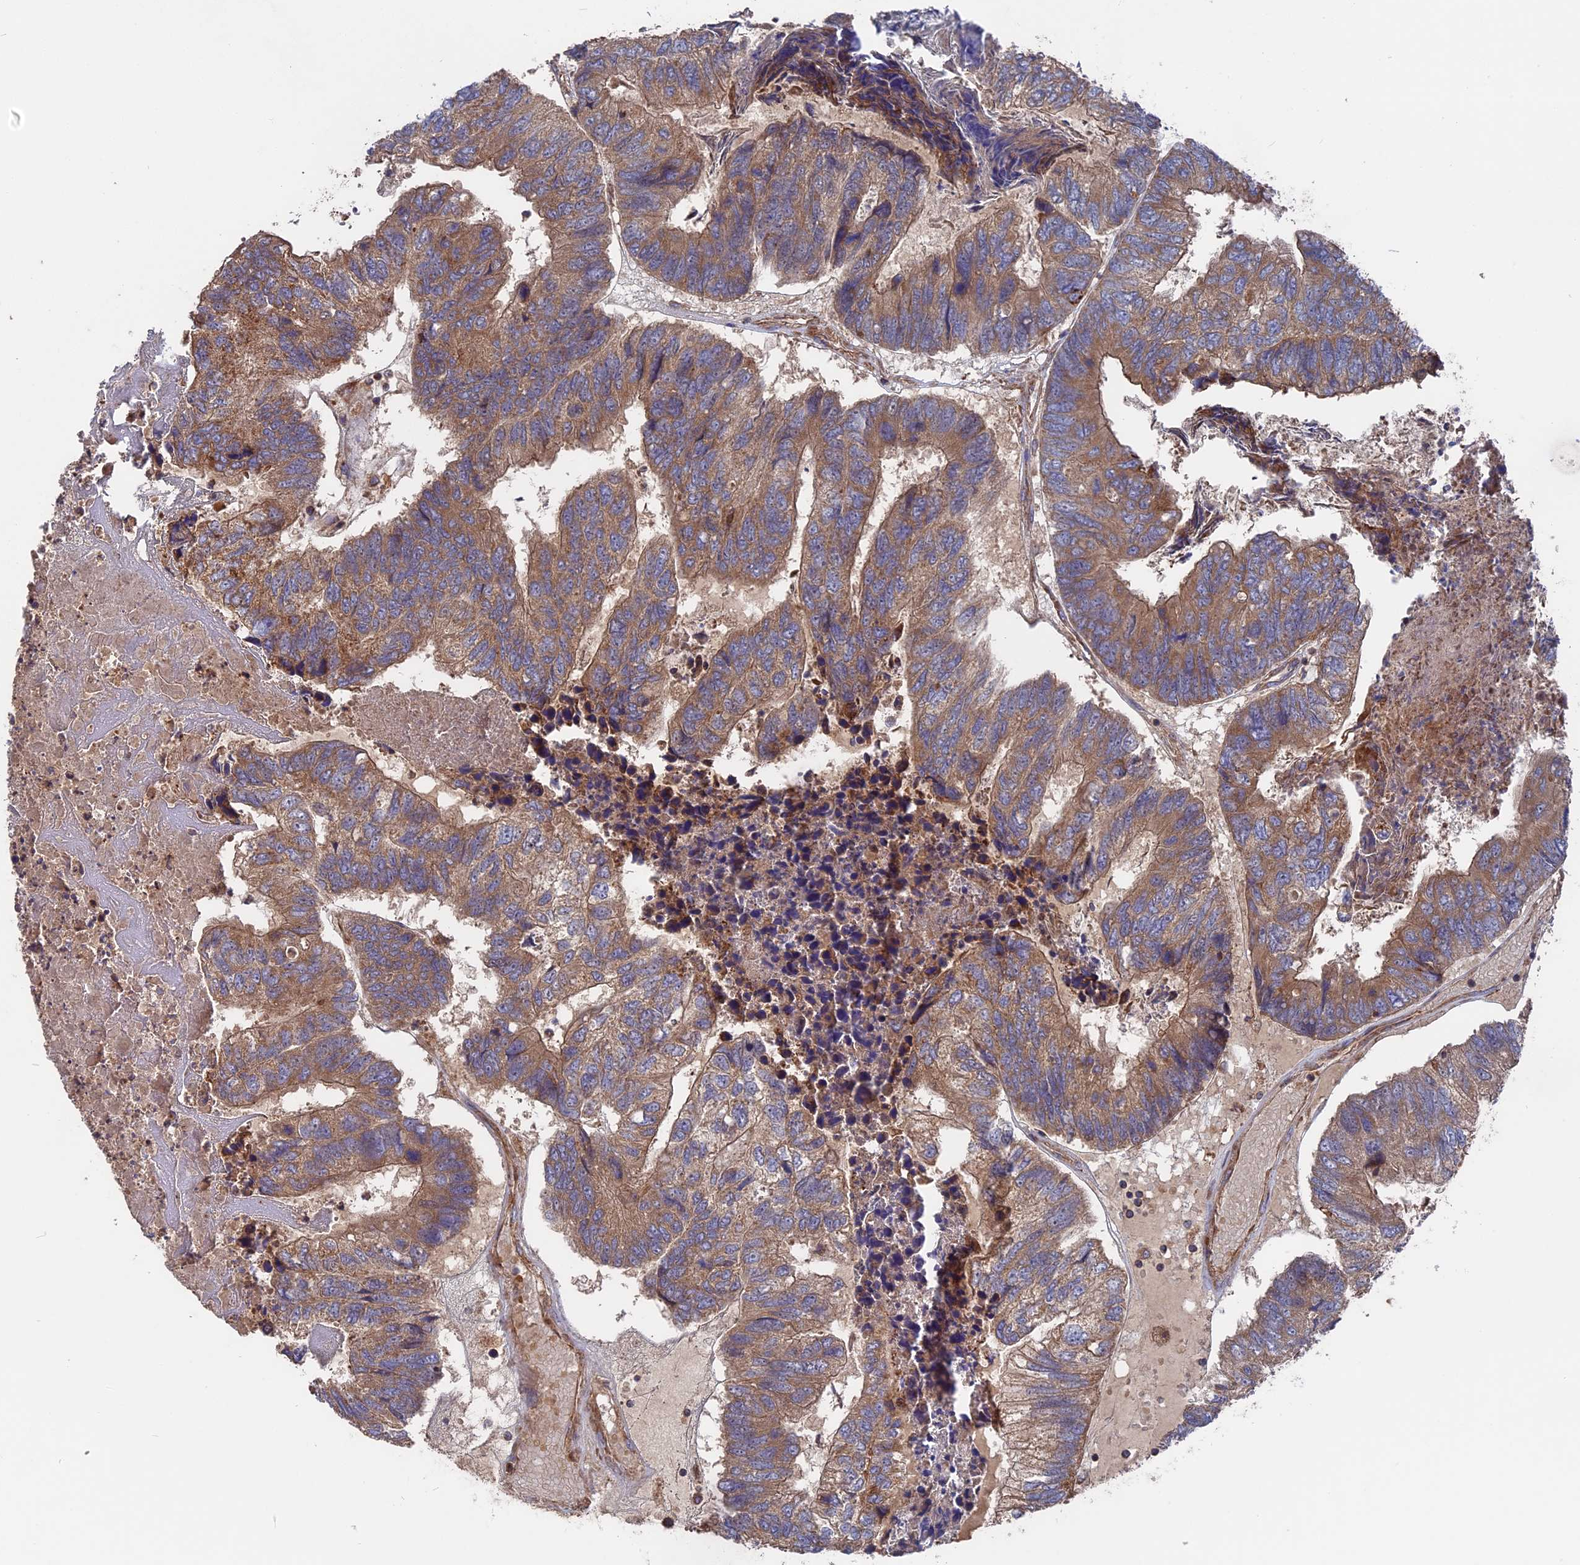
{"staining": {"intensity": "moderate", "quantity": ">75%", "location": "cytoplasmic/membranous"}, "tissue": "colorectal cancer", "cell_type": "Tumor cells", "image_type": "cancer", "snomed": [{"axis": "morphology", "description": "Adenocarcinoma, NOS"}, {"axis": "topography", "description": "Colon"}], "caption": "Colorectal cancer was stained to show a protein in brown. There is medium levels of moderate cytoplasmic/membranous positivity in about >75% of tumor cells.", "gene": "TELO2", "patient": {"sex": "female", "age": 67}}